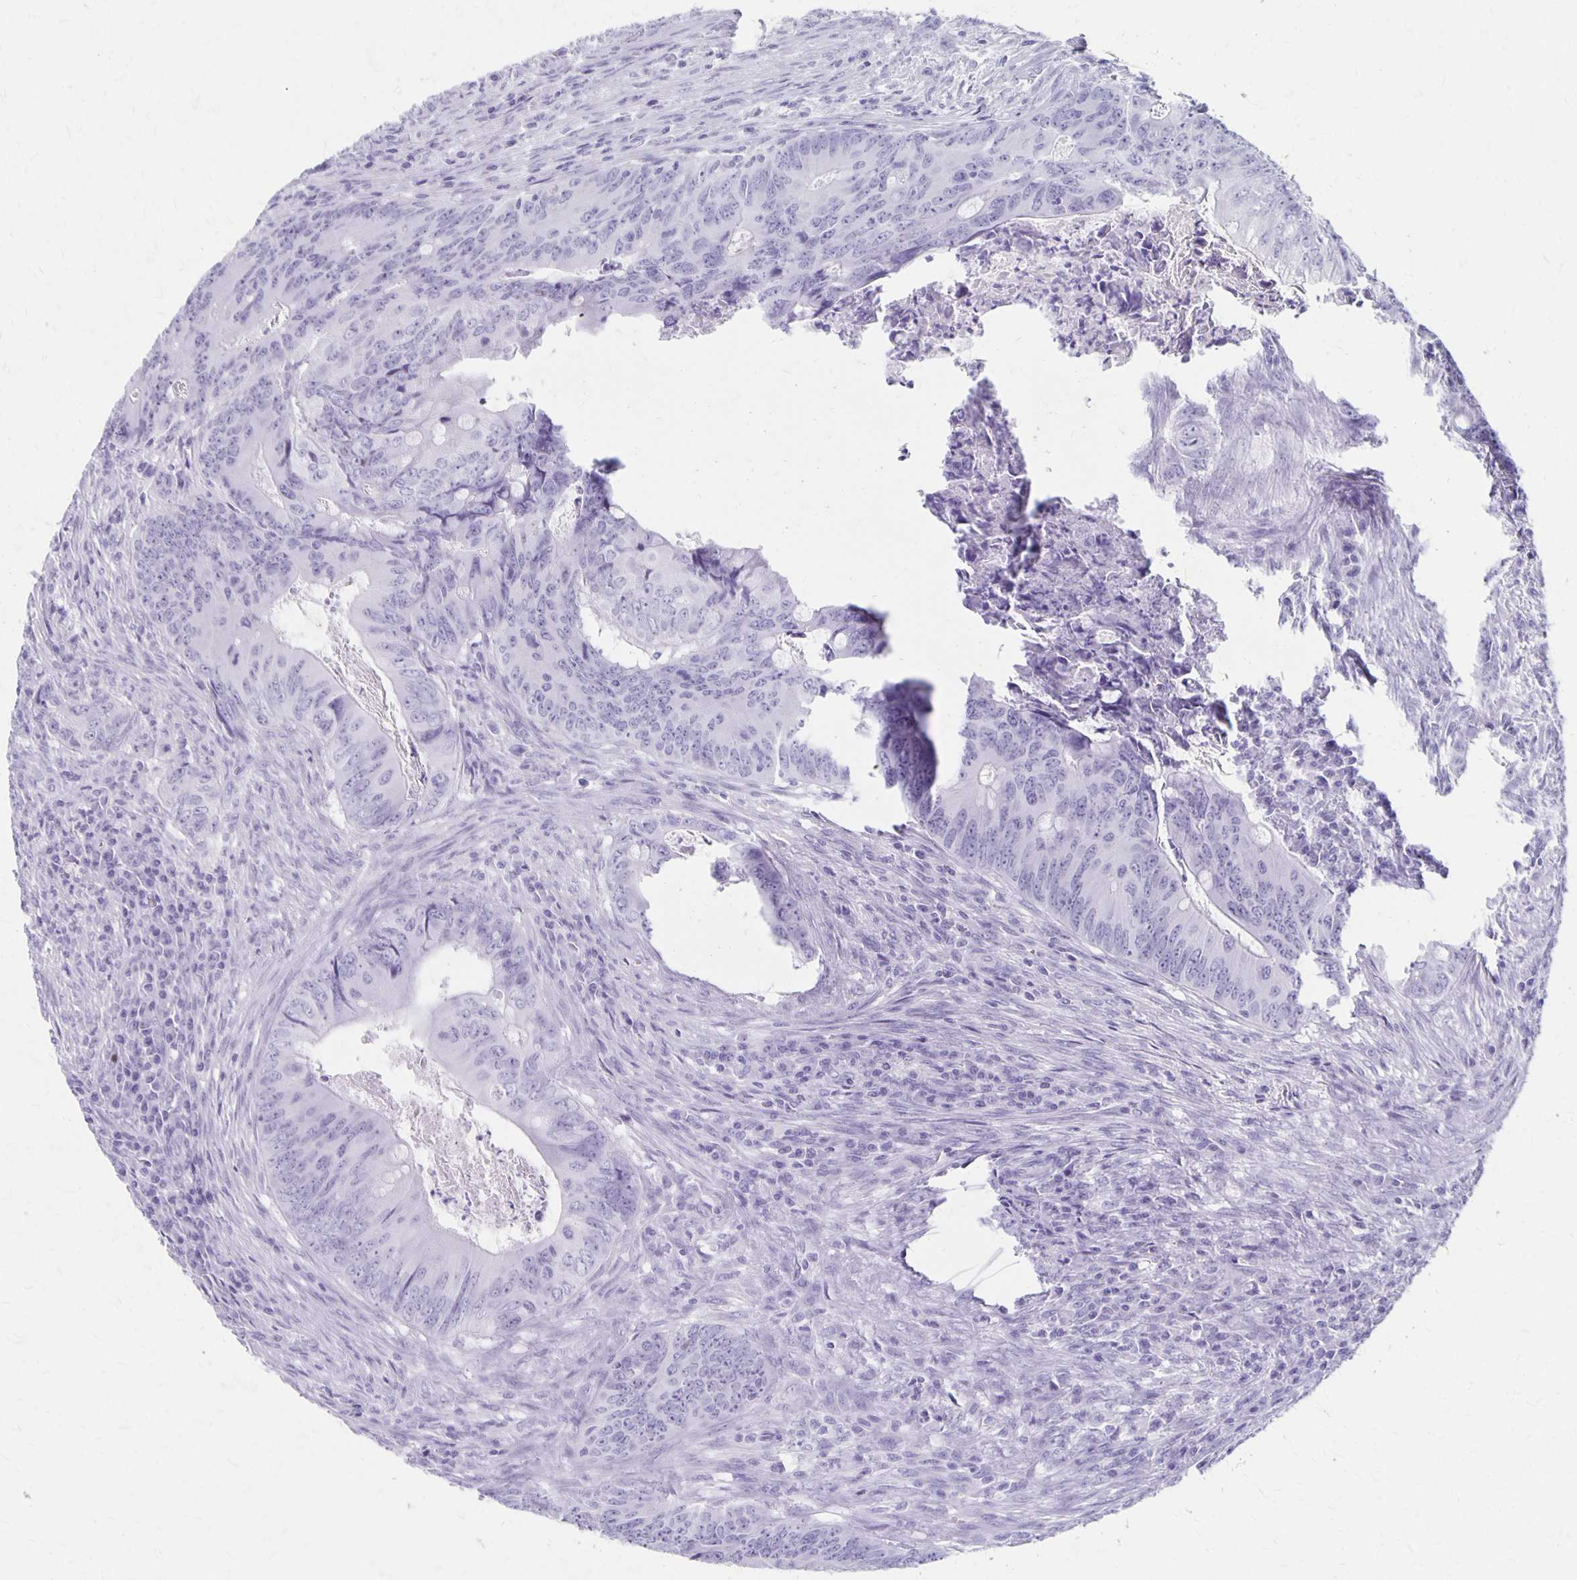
{"staining": {"intensity": "negative", "quantity": "none", "location": "none"}, "tissue": "colorectal cancer", "cell_type": "Tumor cells", "image_type": "cancer", "snomed": [{"axis": "morphology", "description": "Adenocarcinoma, NOS"}, {"axis": "topography", "description": "Colon"}], "caption": "Immunohistochemical staining of human colorectal cancer (adenocarcinoma) reveals no significant staining in tumor cells. (DAB immunohistochemistry with hematoxylin counter stain).", "gene": "MAGEC2", "patient": {"sex": "female", "age": 74}}